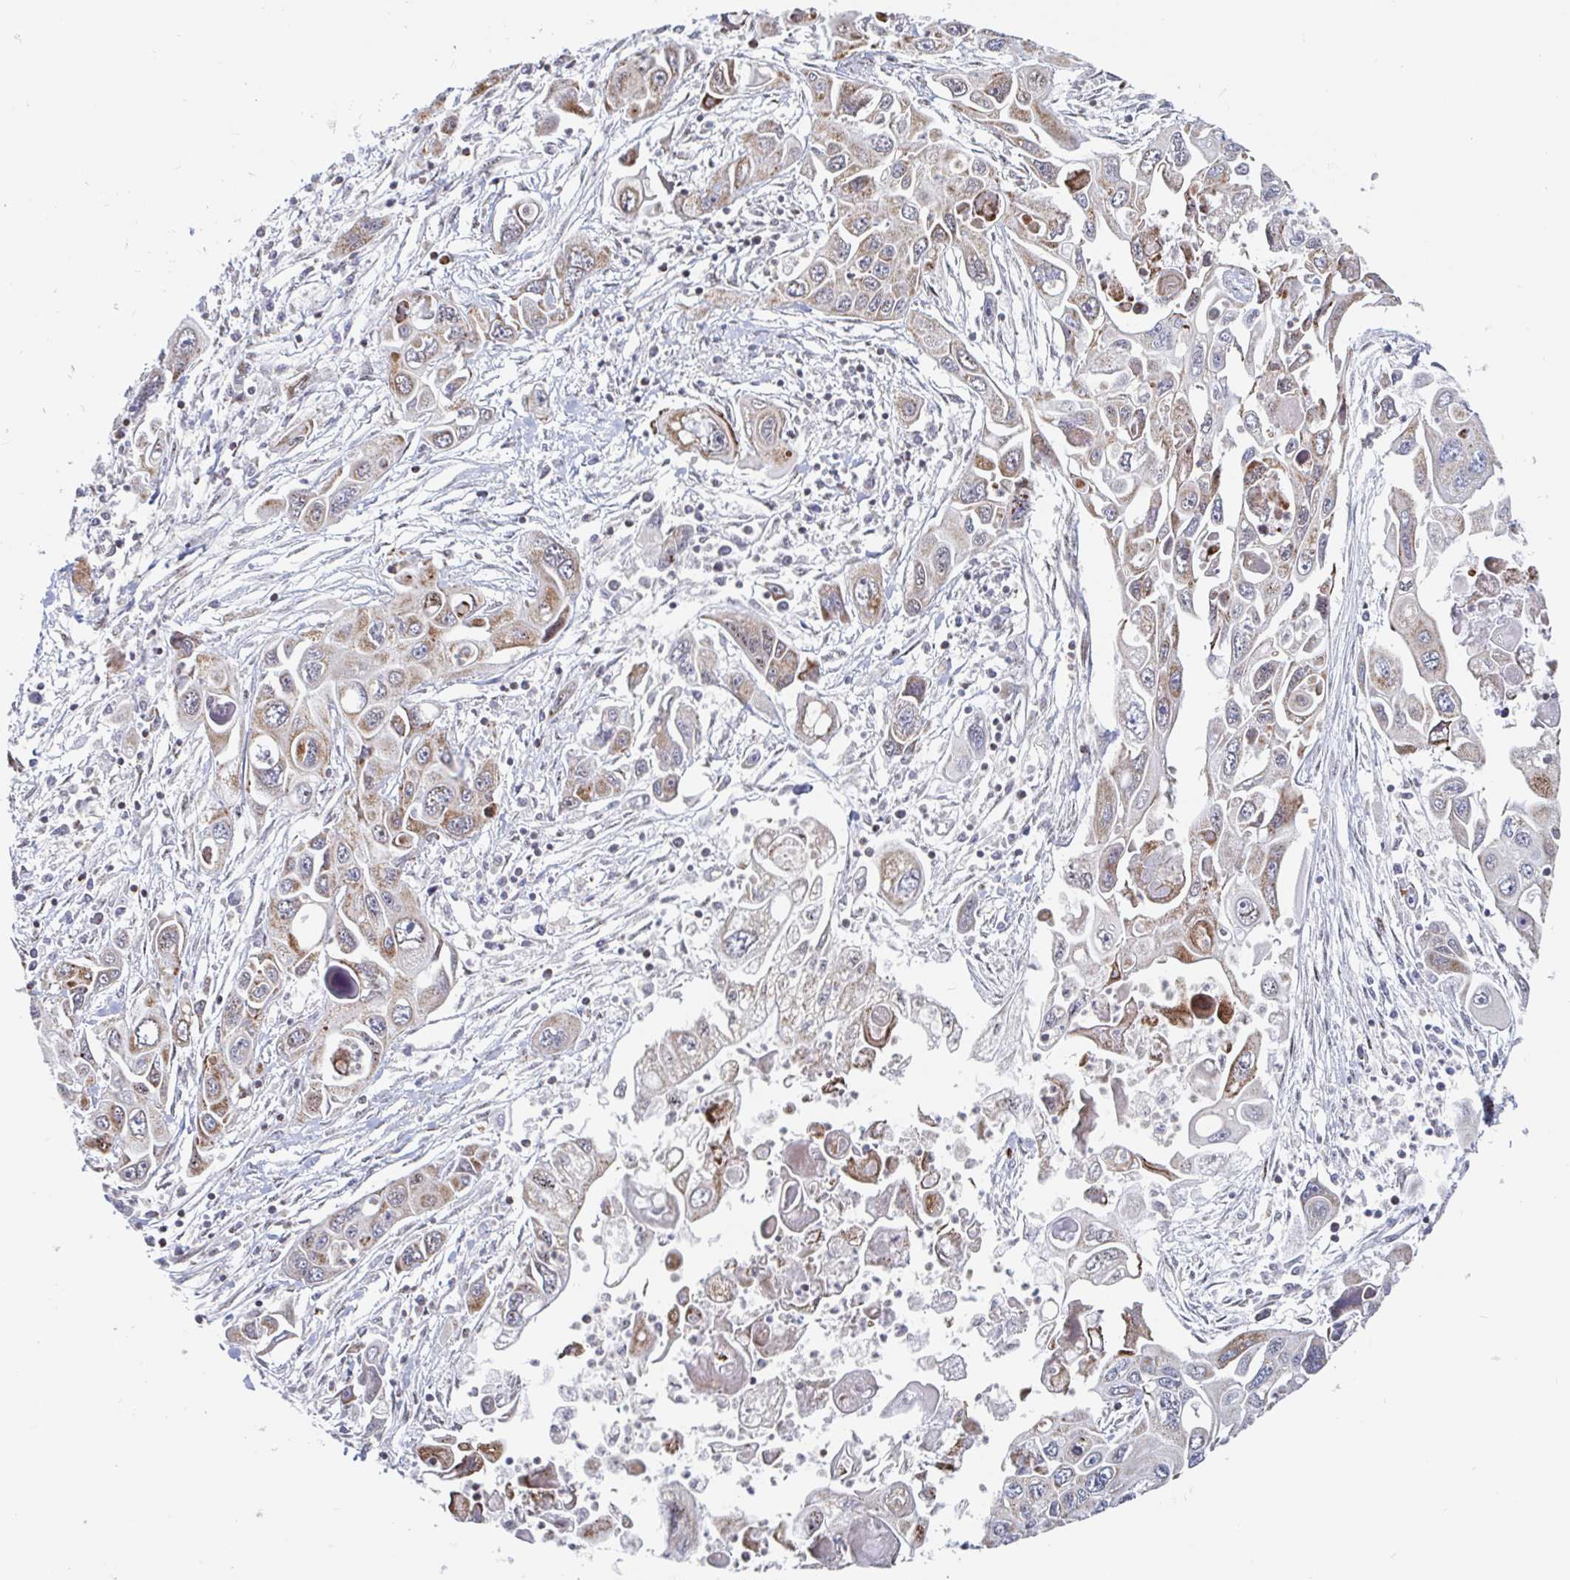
{"staining": {"intensity": "moderate", "quantity": "<25%", "location": "cytoplasmic/membranous"}, "tissue": "pancreatic cancer", "cell_type": "Tumor cells", "image_type": "cancer", "snomed": [{"axis": "morphology", "description": "Adenocarcinoma, NOS"}, {"axis": "topography", "description": "Pancreas"}], "caption": "Immunohistochemistry (DAB (3,3'-diaminobenzidine)) staining of human pancreatic cancer (adenocarcinoma) demonstrates moderate cytoplasmic/membranous protein staining in approximately <25% of tumor cells.", "gene": "STARD8", "patient": {"sex": "male", "age": 70}}